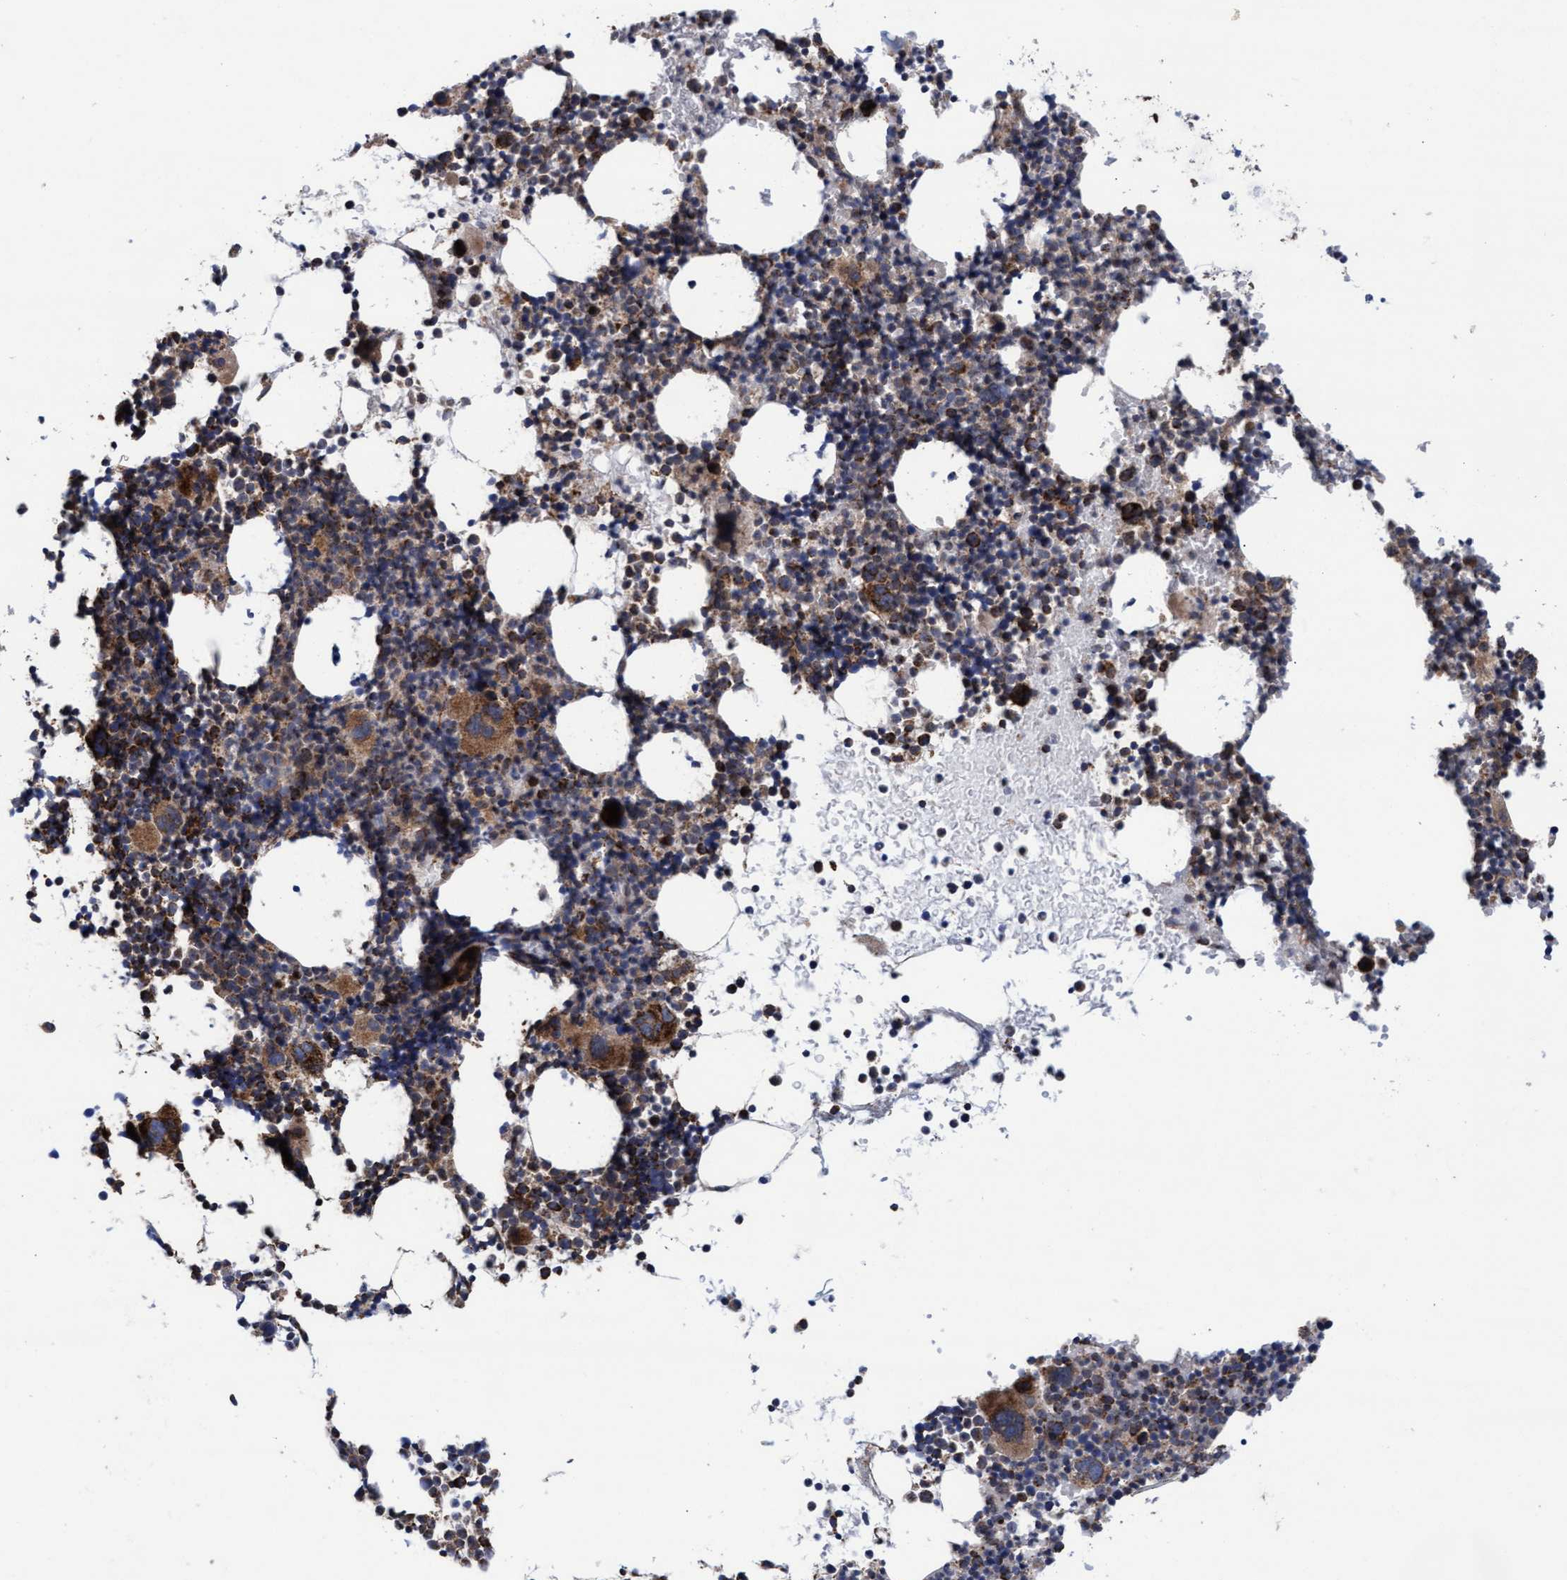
{"staining": {"intensity": "strong", "quantity": "25%-75%", "location": "cytoplasmic/membranous"}, "tissue": "bone marrow", "cell_type": "Hematopoietic cells", "image_type": "normal", "snomed": [{"axis": "morphology", "description": "Normal tissue, NOS"}, {"axis": "morphology", "description": "Inflammation, NOS"}, {"axis": "topography", "description": "Bone marrow"}], "caption": "The micrograph shows immunohistochemical staining of unremarkable bone marrow. There is strong cytoplasmic/membranous positivity is identified in approximately 25%-75% of hematopoietic cells.", "gene": "MRPL38", "patient": {"sex": "male", "age": 78}}